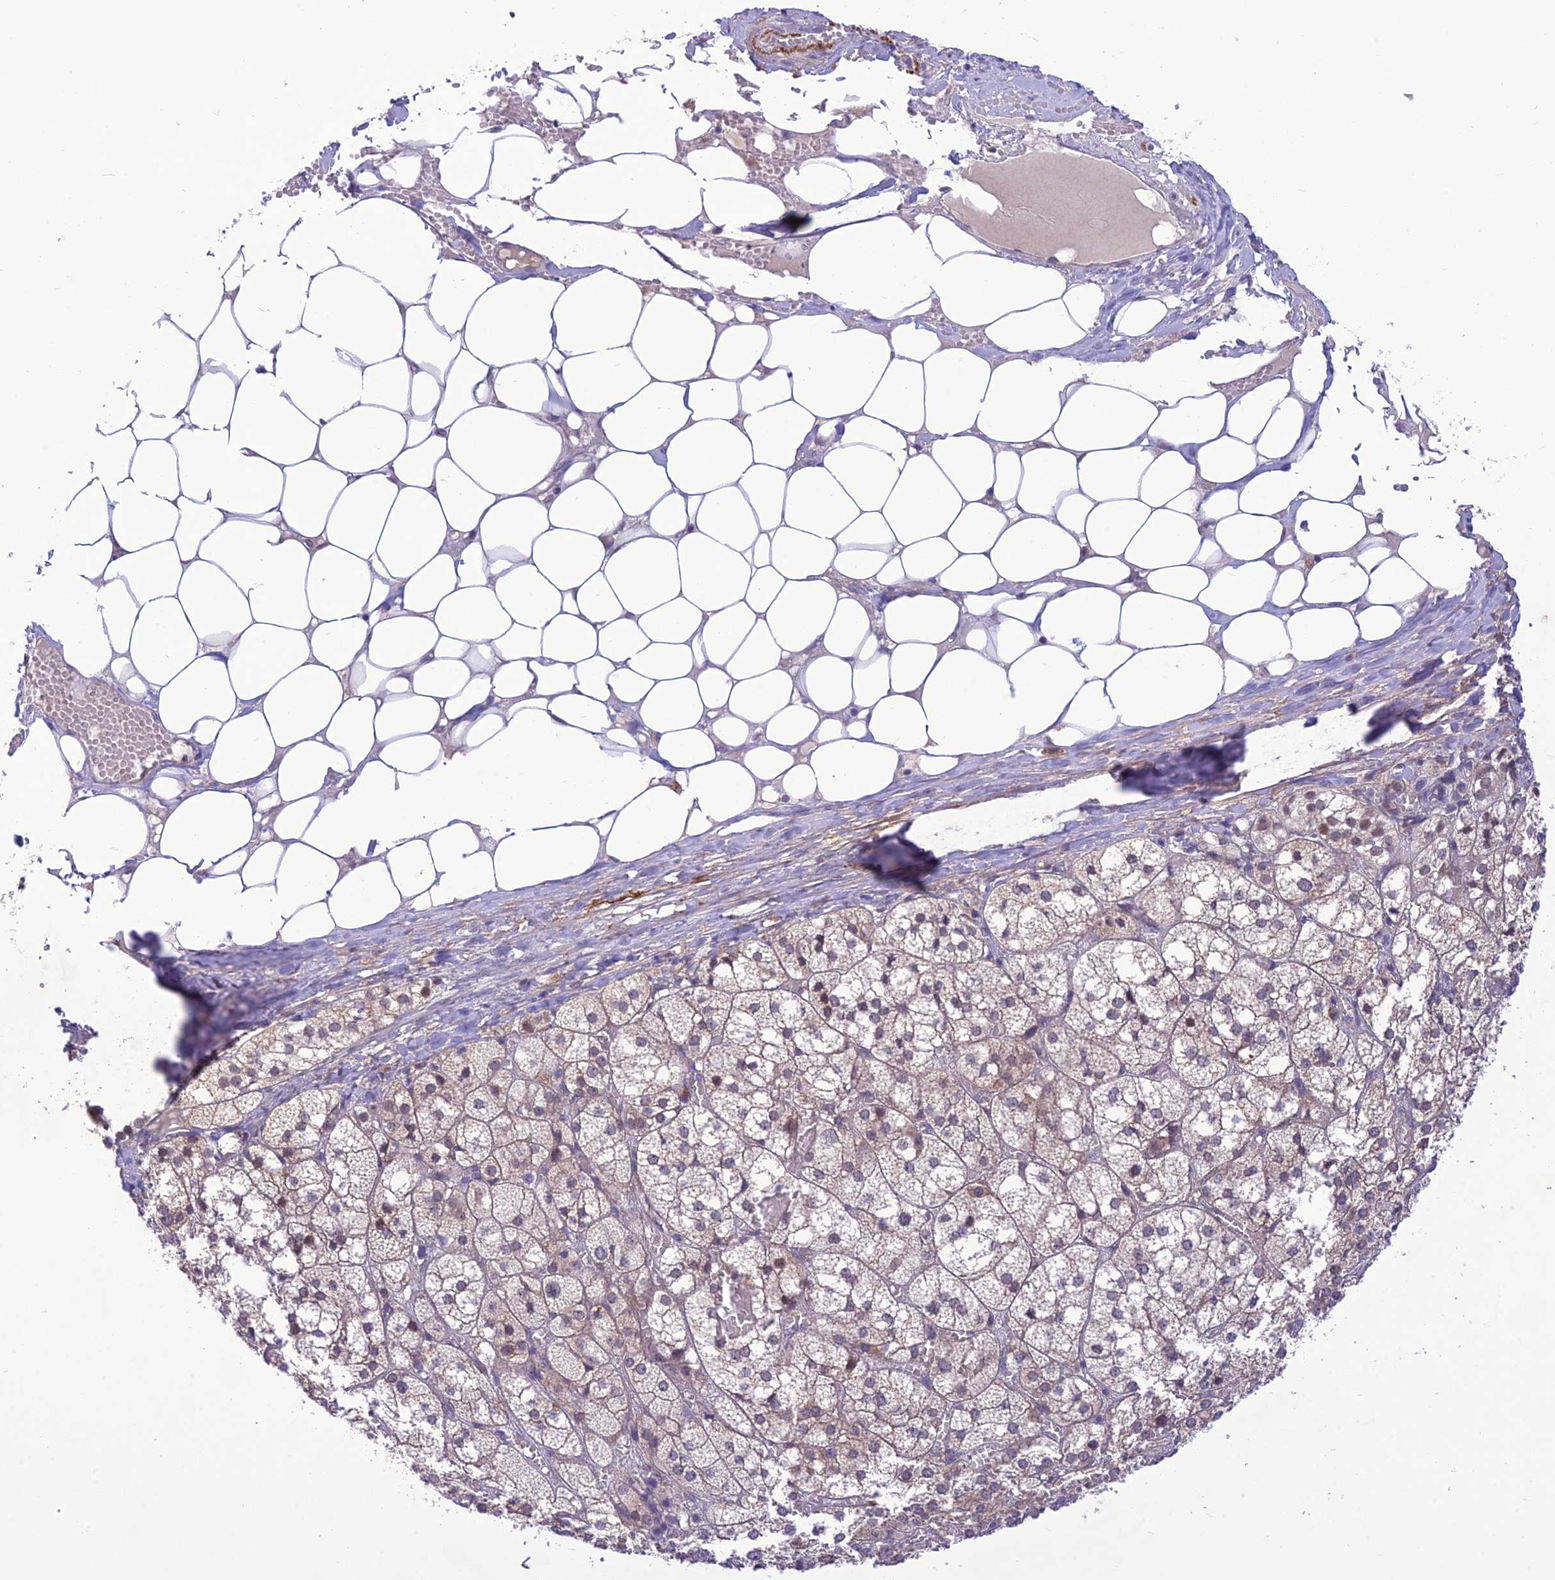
{"staining": {"intensity": "negative", "quantity": "none", "location": "none"}, "tissue": "adrenal gland", "cell_type": "Glandular cells", "image_type": "normal", "snomed": [{"axis": "morphology", "description": "Normal tissue, NOS"}, {"axis": "topography", "description": "Adrenal gland"}], "caption": "This is a image of immunohistochemistry (IHC) staining of normal adrenal gland, which shows no positivity in glandular cells.", "gene": "ITGAE", "patient": {"sex": "female", "age": 61}}